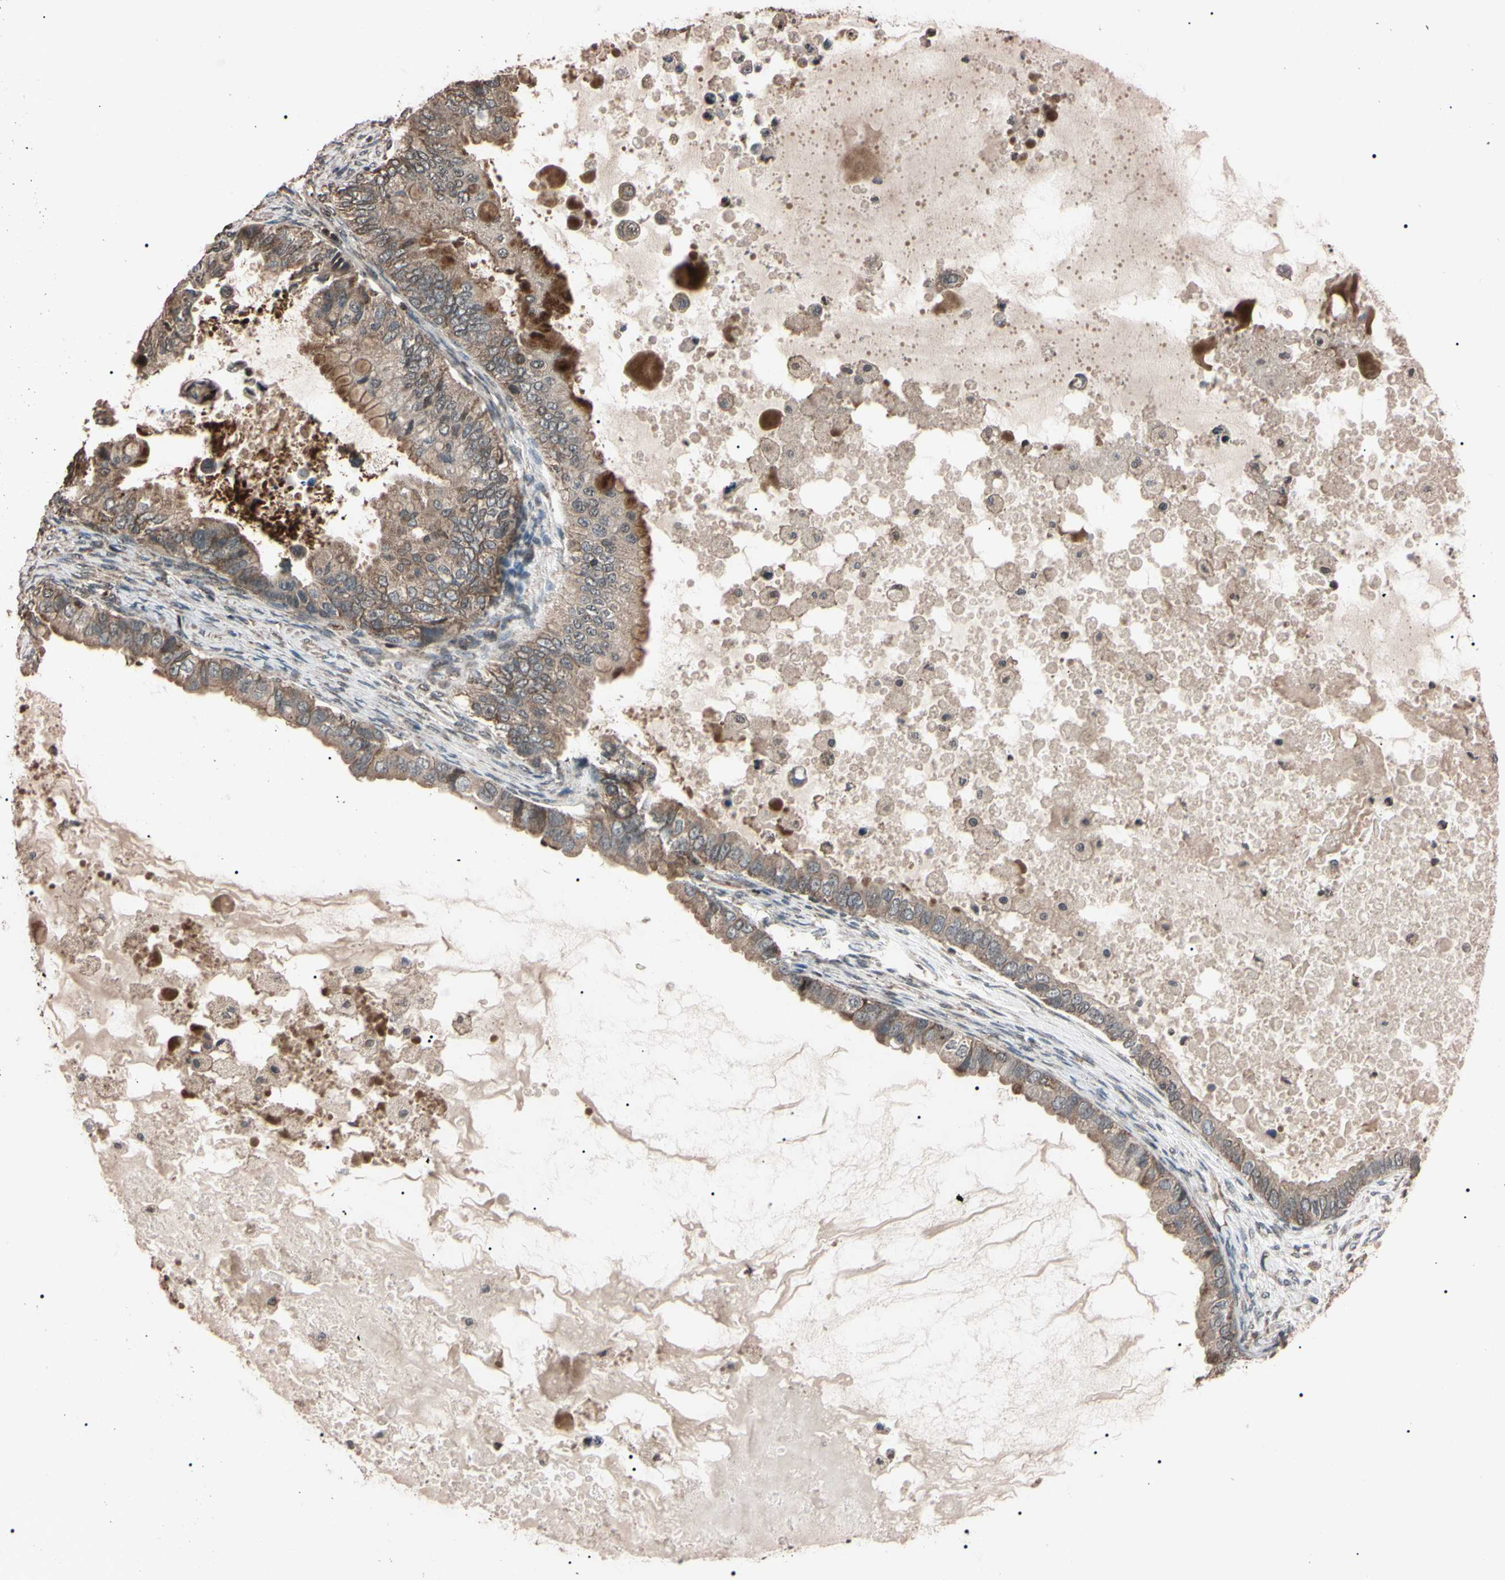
{"staining": {"intensity": "moderate", "quantity": "25%-75%", "location": "cytoplasmic/membranous"}, "tissue": "ovarian cancer", "cell_type": "Tumor cells", "image_type": "cancer", "snomed": [{"axis": "morphology", "description": "Cystadenocarcinoma, mucinous, NOS"}, {"axis": "topography", "description": "Ovary"}], "caption": "Immunohistochemical staining of mucinous cystadenocarcinoma (ovarian) reveals moderate cytoplasmic/membranous protein staining in approximately 25%-75% of tumor cells.", "gene": "TNFRSF1A", "patient": {"sex": "female", "age": 80}}